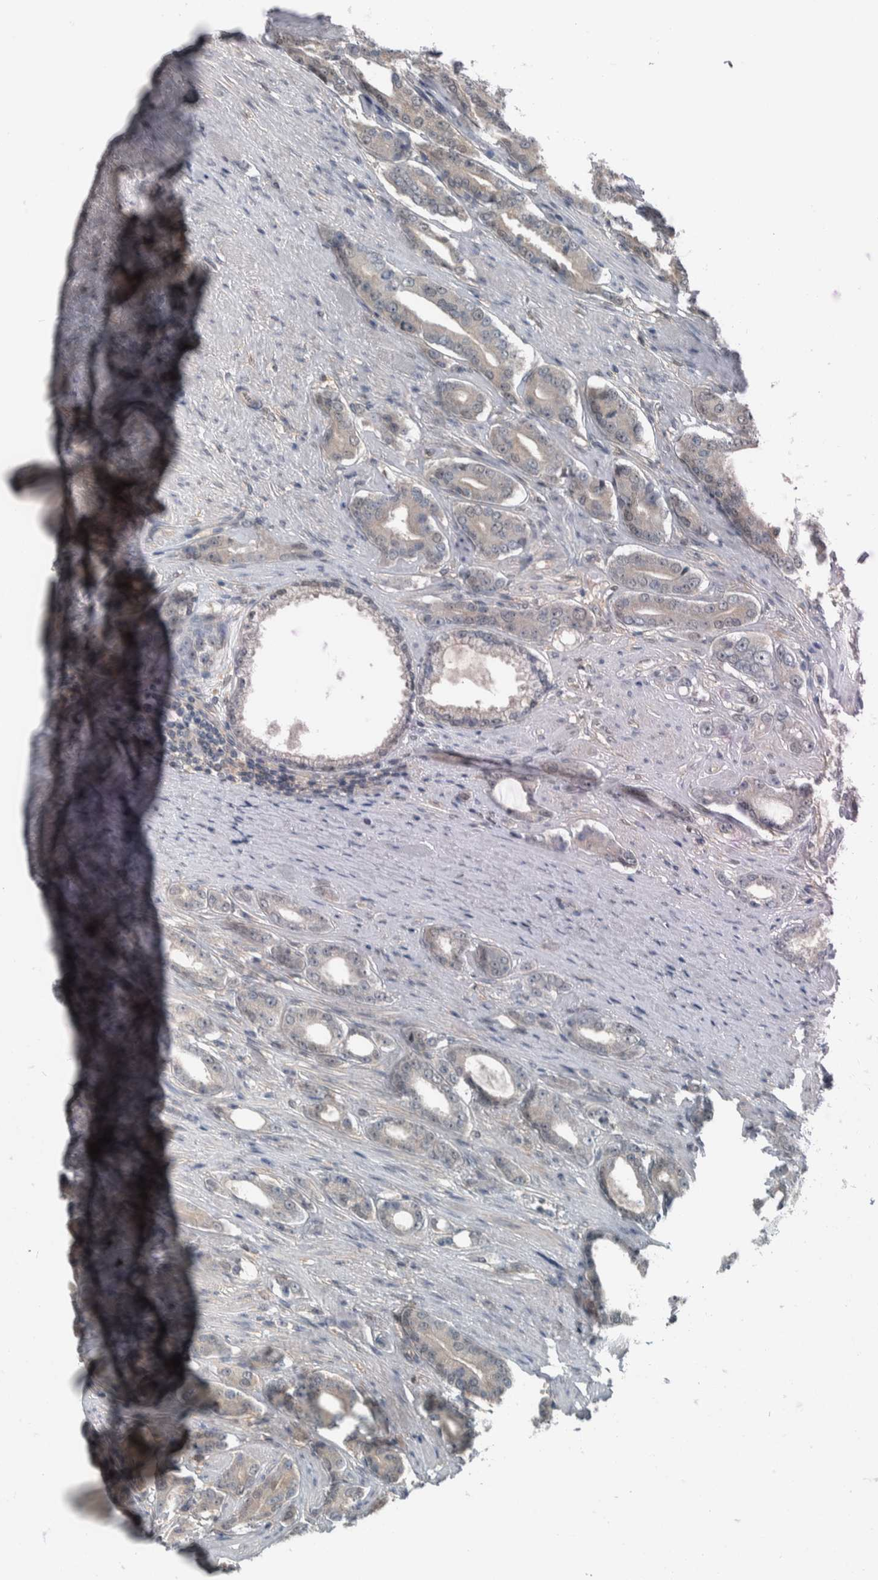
{"staining": {"intensity": "negative", "quantity": "none", "location": "none"}, "tissue": "prostate cancer", "cell_type": "Tumor cells", "image_type": "cancer", "snomed": [{"axis": "morphology", "description": "Adenocarcinoma, High grade"}, {"axis": "topography", "description": "Prostate"}], "caption": "Immunohistochemical staining of human prostate cancer reveals no significant expression in tumor cells.", "gene": "ALAD", "patient": {"sex": "male", "age": 71}}